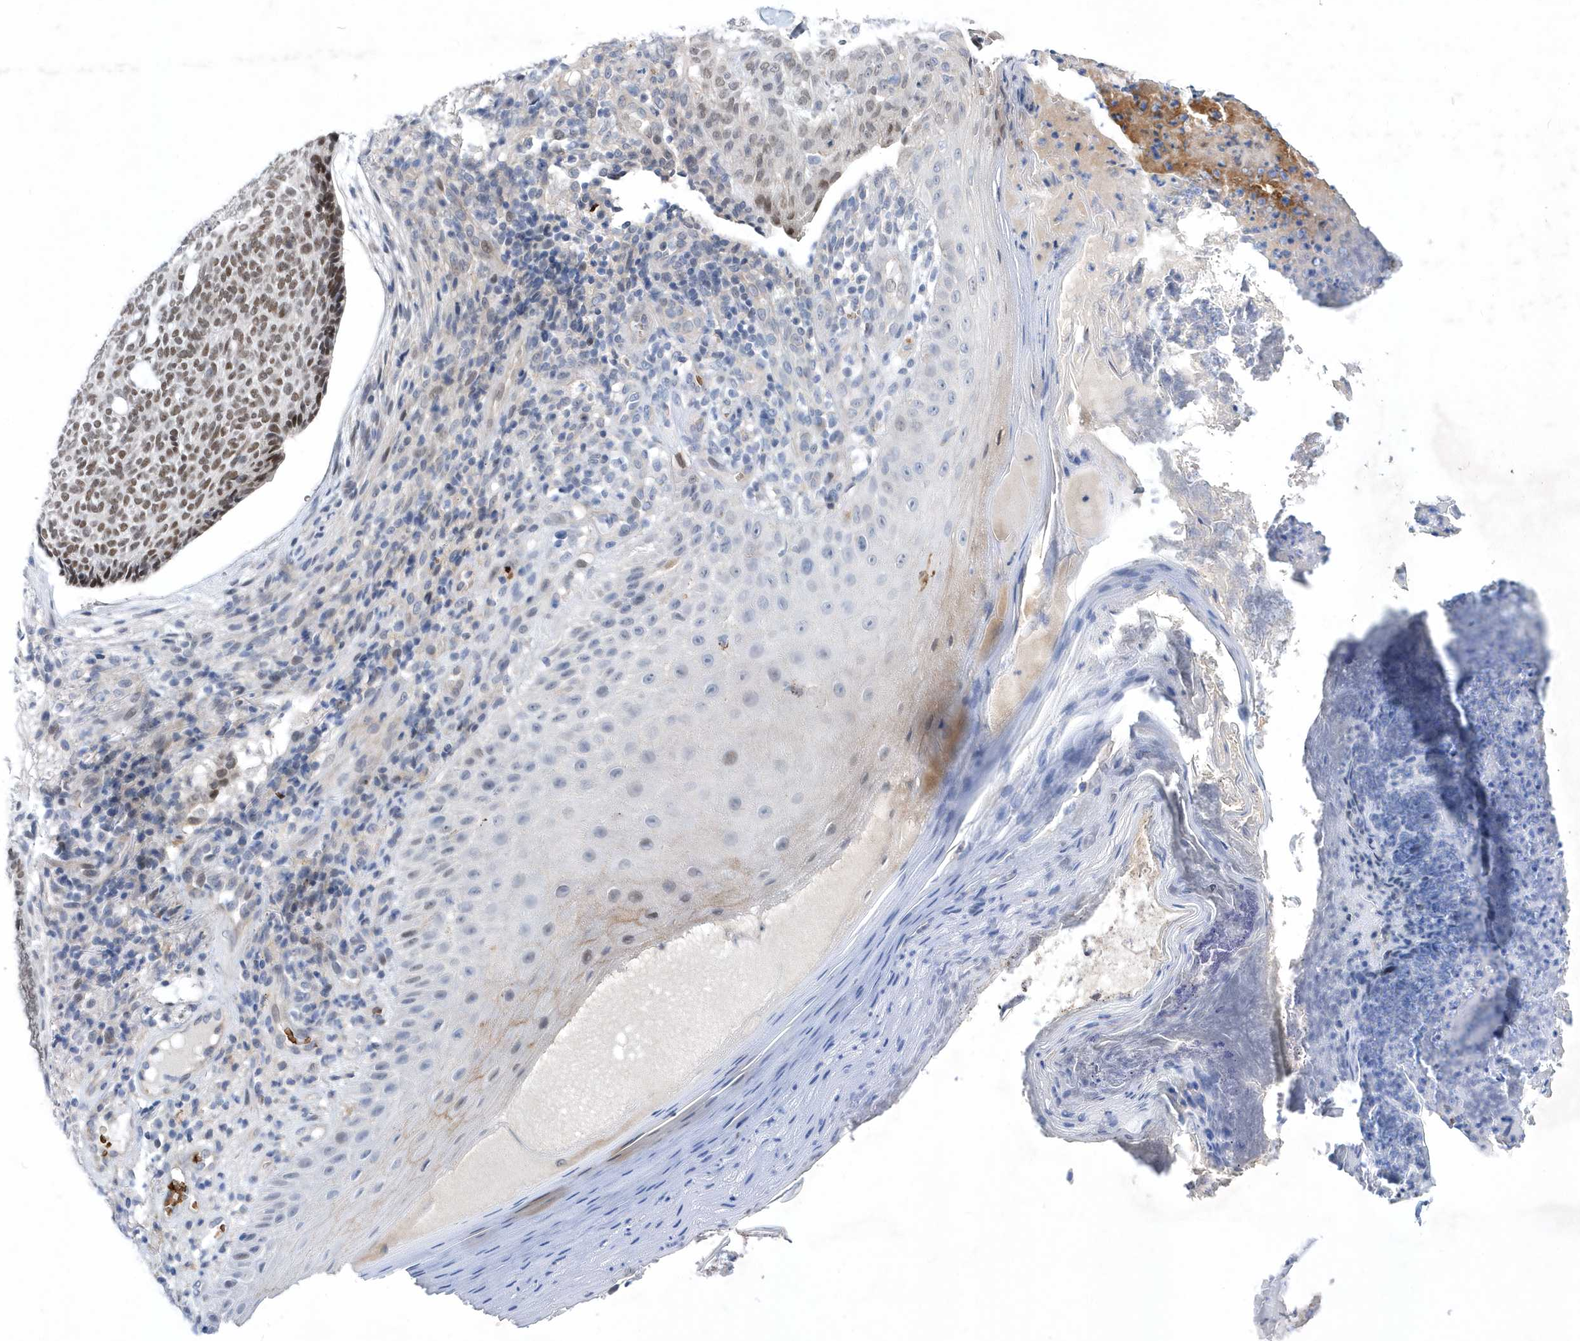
{"staining": {"intensity": "moderate", "quantity": ">75%", "location": "nuclear"}, "tissue": "skin cancer", "cell_type": "Tumor cells", "image_type": "cancer", "snomed": [{"axis": "morphology", "description": "Normal tissue, NOS"}, {"axis": "morphology", "description": "Basal cell carcinoma"}, {"axis": "topography", "description": "Skin"}], "caption": "Protein expression analysis of skin cancer displays moderate nuclear expression in about >75% of tumor cells. Using DAB (brown) and hematoxylin (blue) stains, captured at high magnification using brightfield microscopy.", "gene": "ZNF875", "patient": {"sex": "male", "age": 50}}